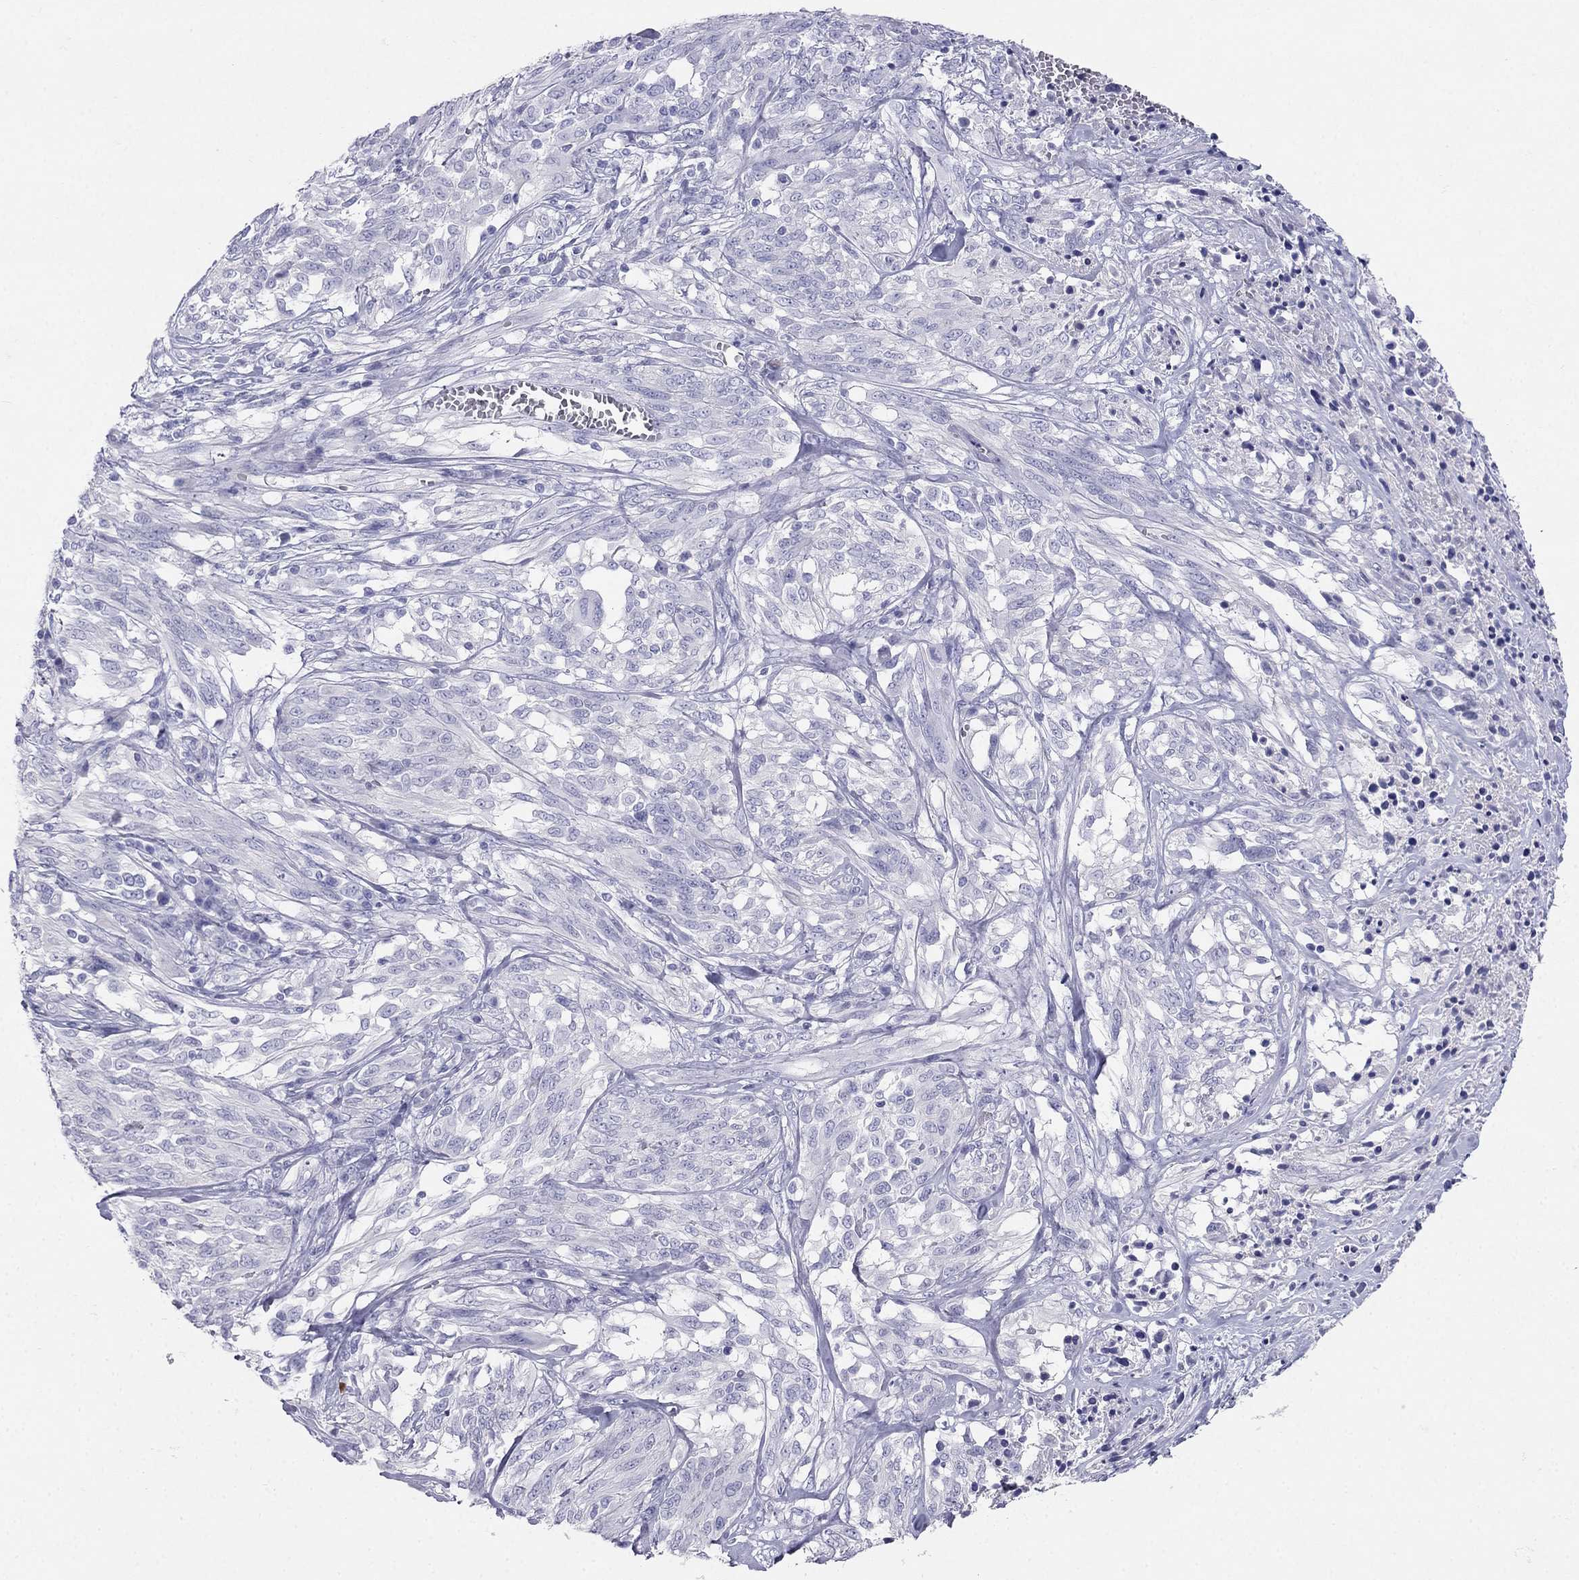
{"staining": {"intensity": "negative", "quantity": "none", "location": "none"}, "tissue": "melanoma", "cell_type": "Tumor cells", "image_type": "cancer", "snomed": [{"axis": "morphology", "description": "Malignant melanoma, NOS"}, {"axis": "topography", "description": "Skin"}], "caption": "There is no significant staining in tumor cells of malignant melanoma.", "gene": "RFLNA", "patient": {"sex": "female", "age": 91}}